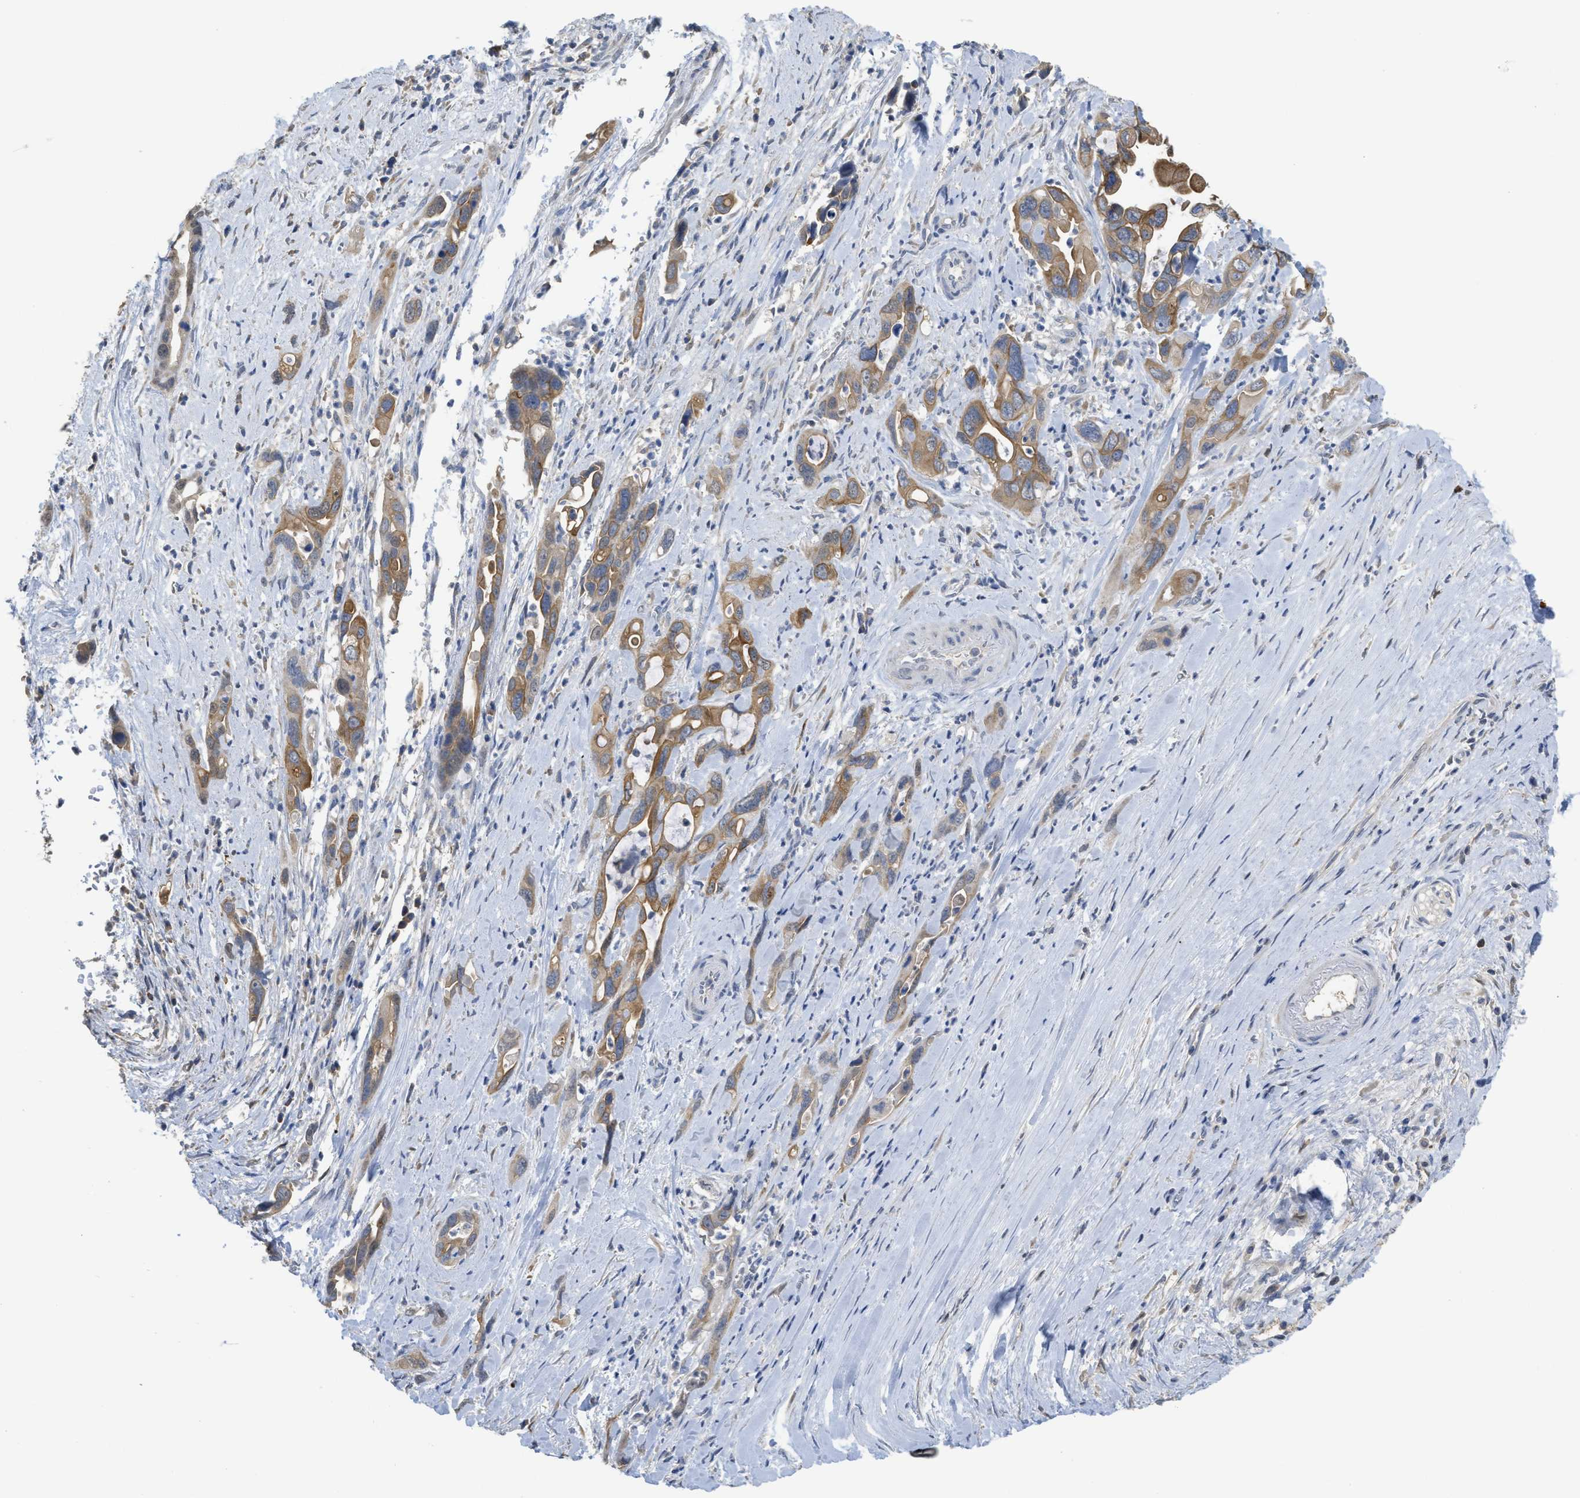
{"staining": {"intensity": "moderate", "quantity": ">75%", "location": "cytoplasmic/membranous"}, "tissue": "pancreatic cancer", "cell_type": "Tumor cells", "image_type": "cancer", "snomed": [{"axis": "morphology", "description": "Adenocarcinoma, NOS"}, {"axis": "topography", "description": "Pancreas"}], "caption": "IHC (DAB) staining of human pancreatic cancer (adenocarcinoma) demonstrates moderate cytoplasmic/membranous protein expression in about >75% of tumor cells.", "gene": "SFXN2", "patient": {"sex": "female", "age": 70}}